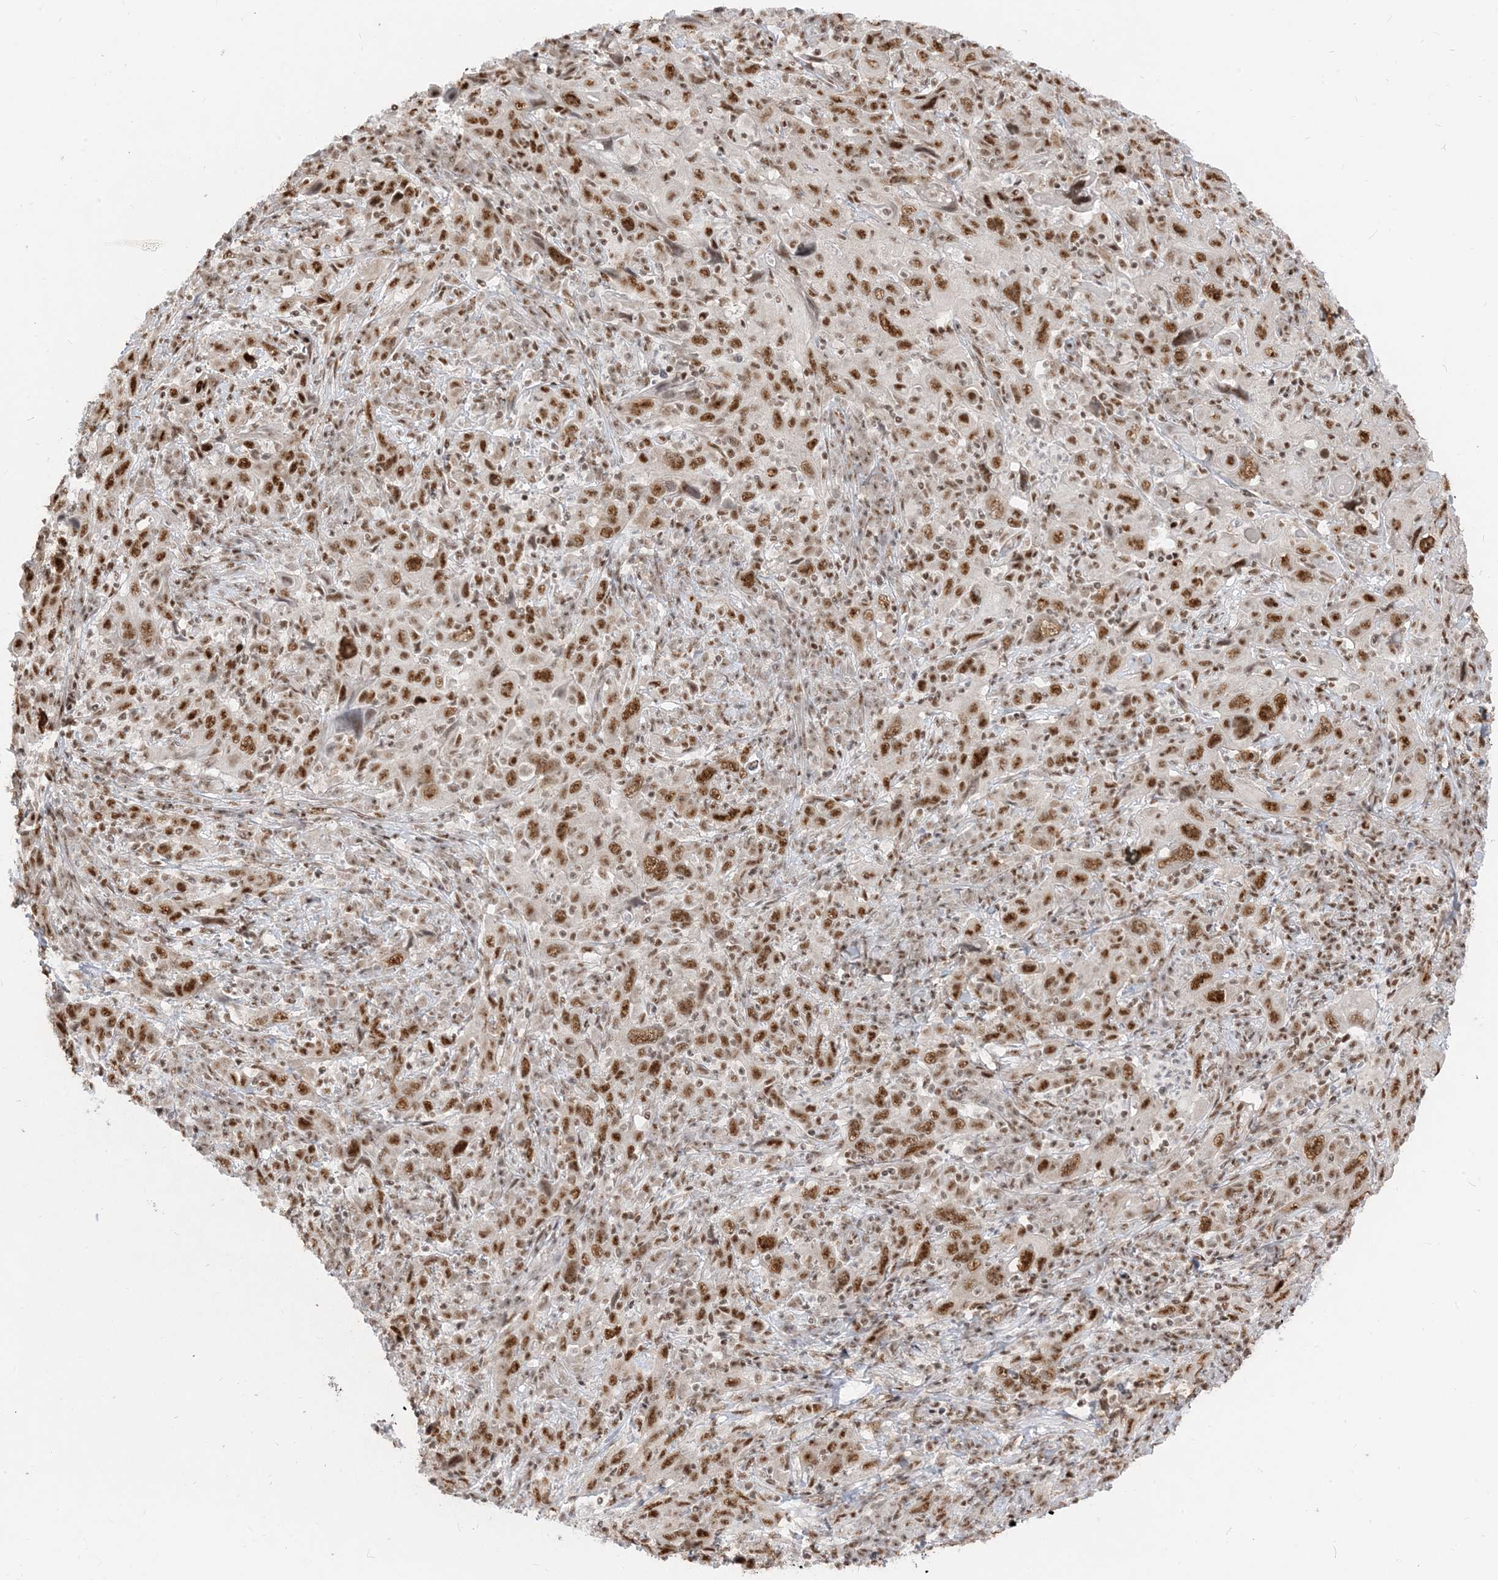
{"staining": {"intensity": "moderate", "quantity": ">75%", "location": "nuclear"}, "tissue": "cervical cancer", "cell_type": "Tumor cells", "image_type": "cancer", "snomed": [{"axis": "morphology", "description": "Squamous cell carcinoma, NOS"}, {"axis": "topography", "description": "Cervix"}], "caption": "The immunohistochemical stain shows moderate nuclear expression in tumor cells of cervical squamous cell carcinoma tissue.", "gene": "ARGLU1", "patient": {"sex": "female", "age": 46}}